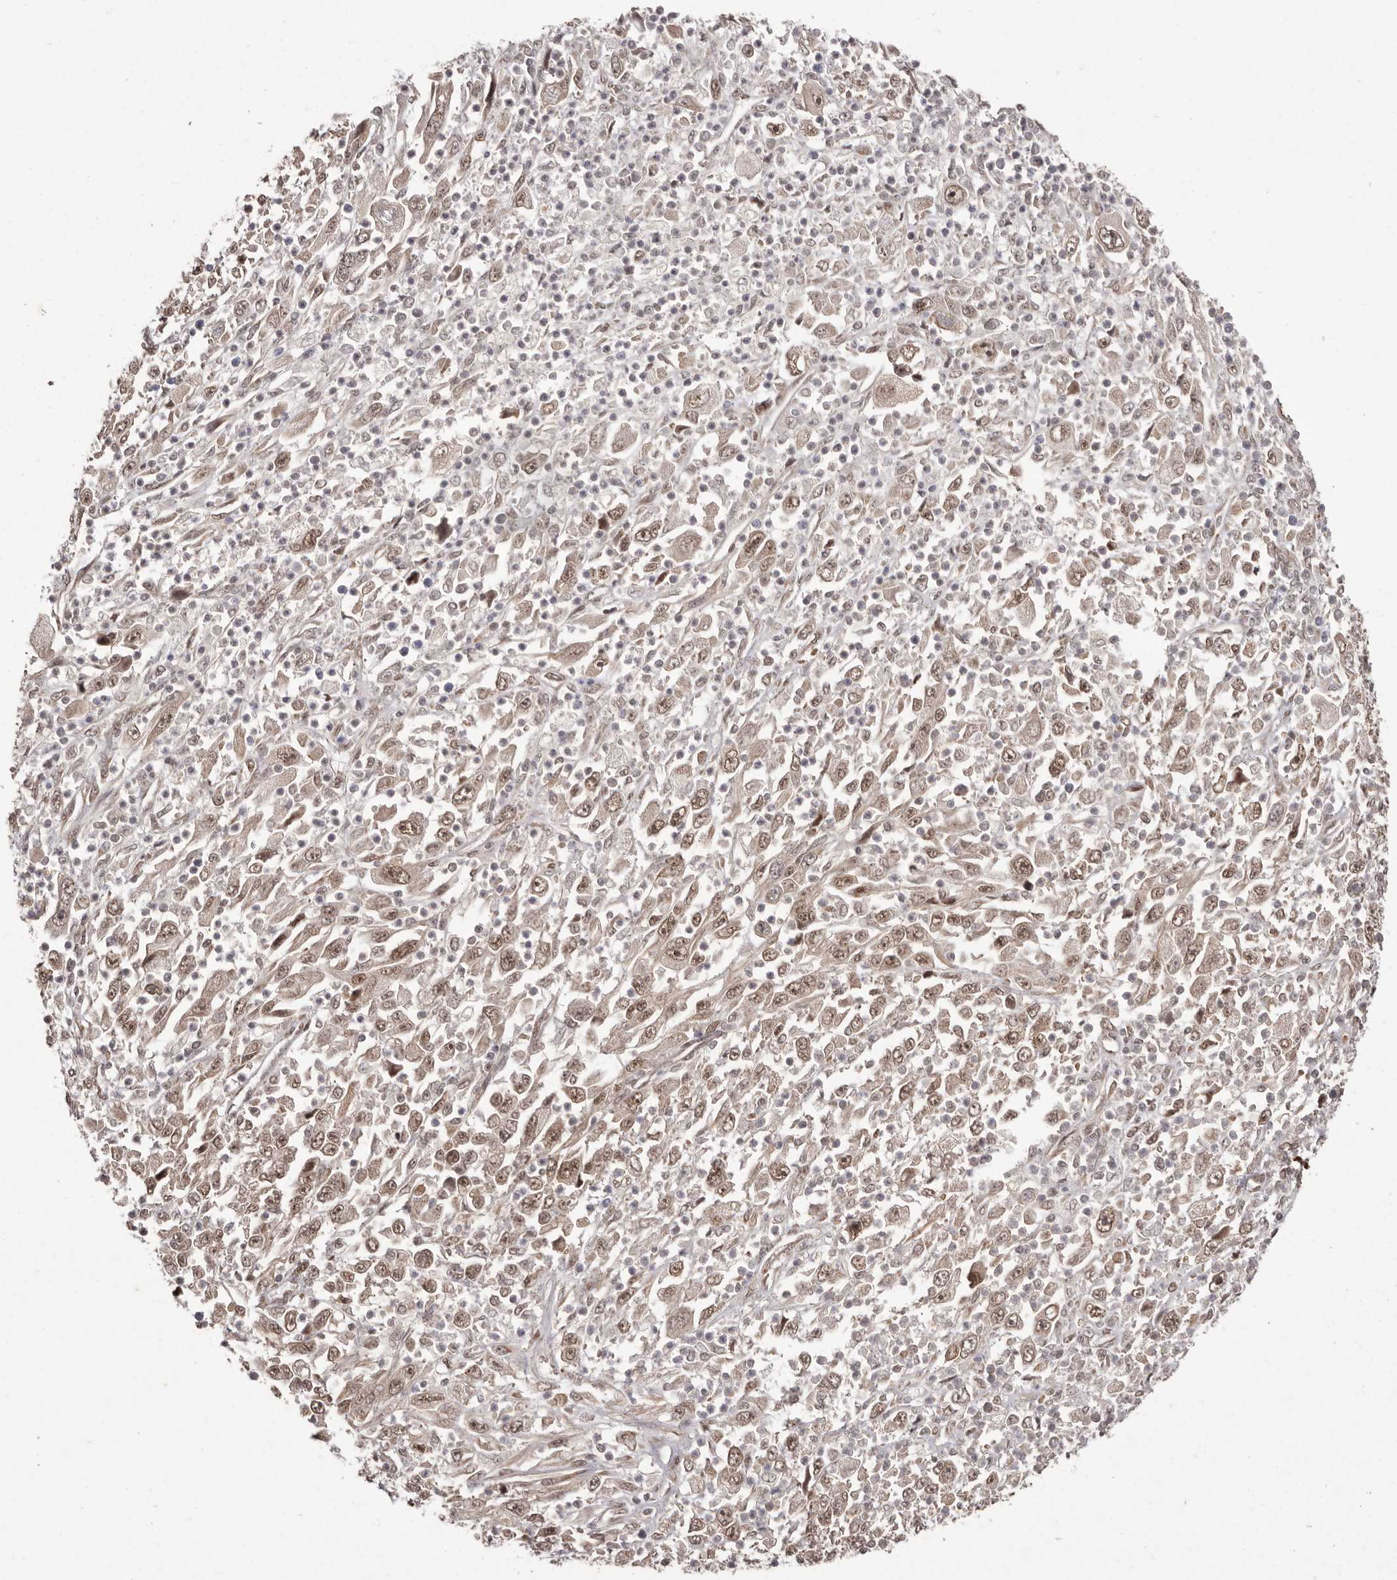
{"staining": {"intensity": "weak", "quantity": ">75%", "location": "cytoplasmic/membranous,nuclear"}, "tissue": "melanoma", "cell_type": "Tumor cells", "image_type": "cancer", "snomed": [{"axis": "morphology", "description": "Malignant melanoma, Metastatic site"}, {"axis": "topography", "description": "Skin"}], "caption": "The histopathology image displays immunohistochemical staining of melanoma. There is weak cytoplasmic/membranous and nuclear expression is appreciated in about >75% of tumor cells.", "gene": "LRGUK", "patient": {"sex": "female", "age": 56}}